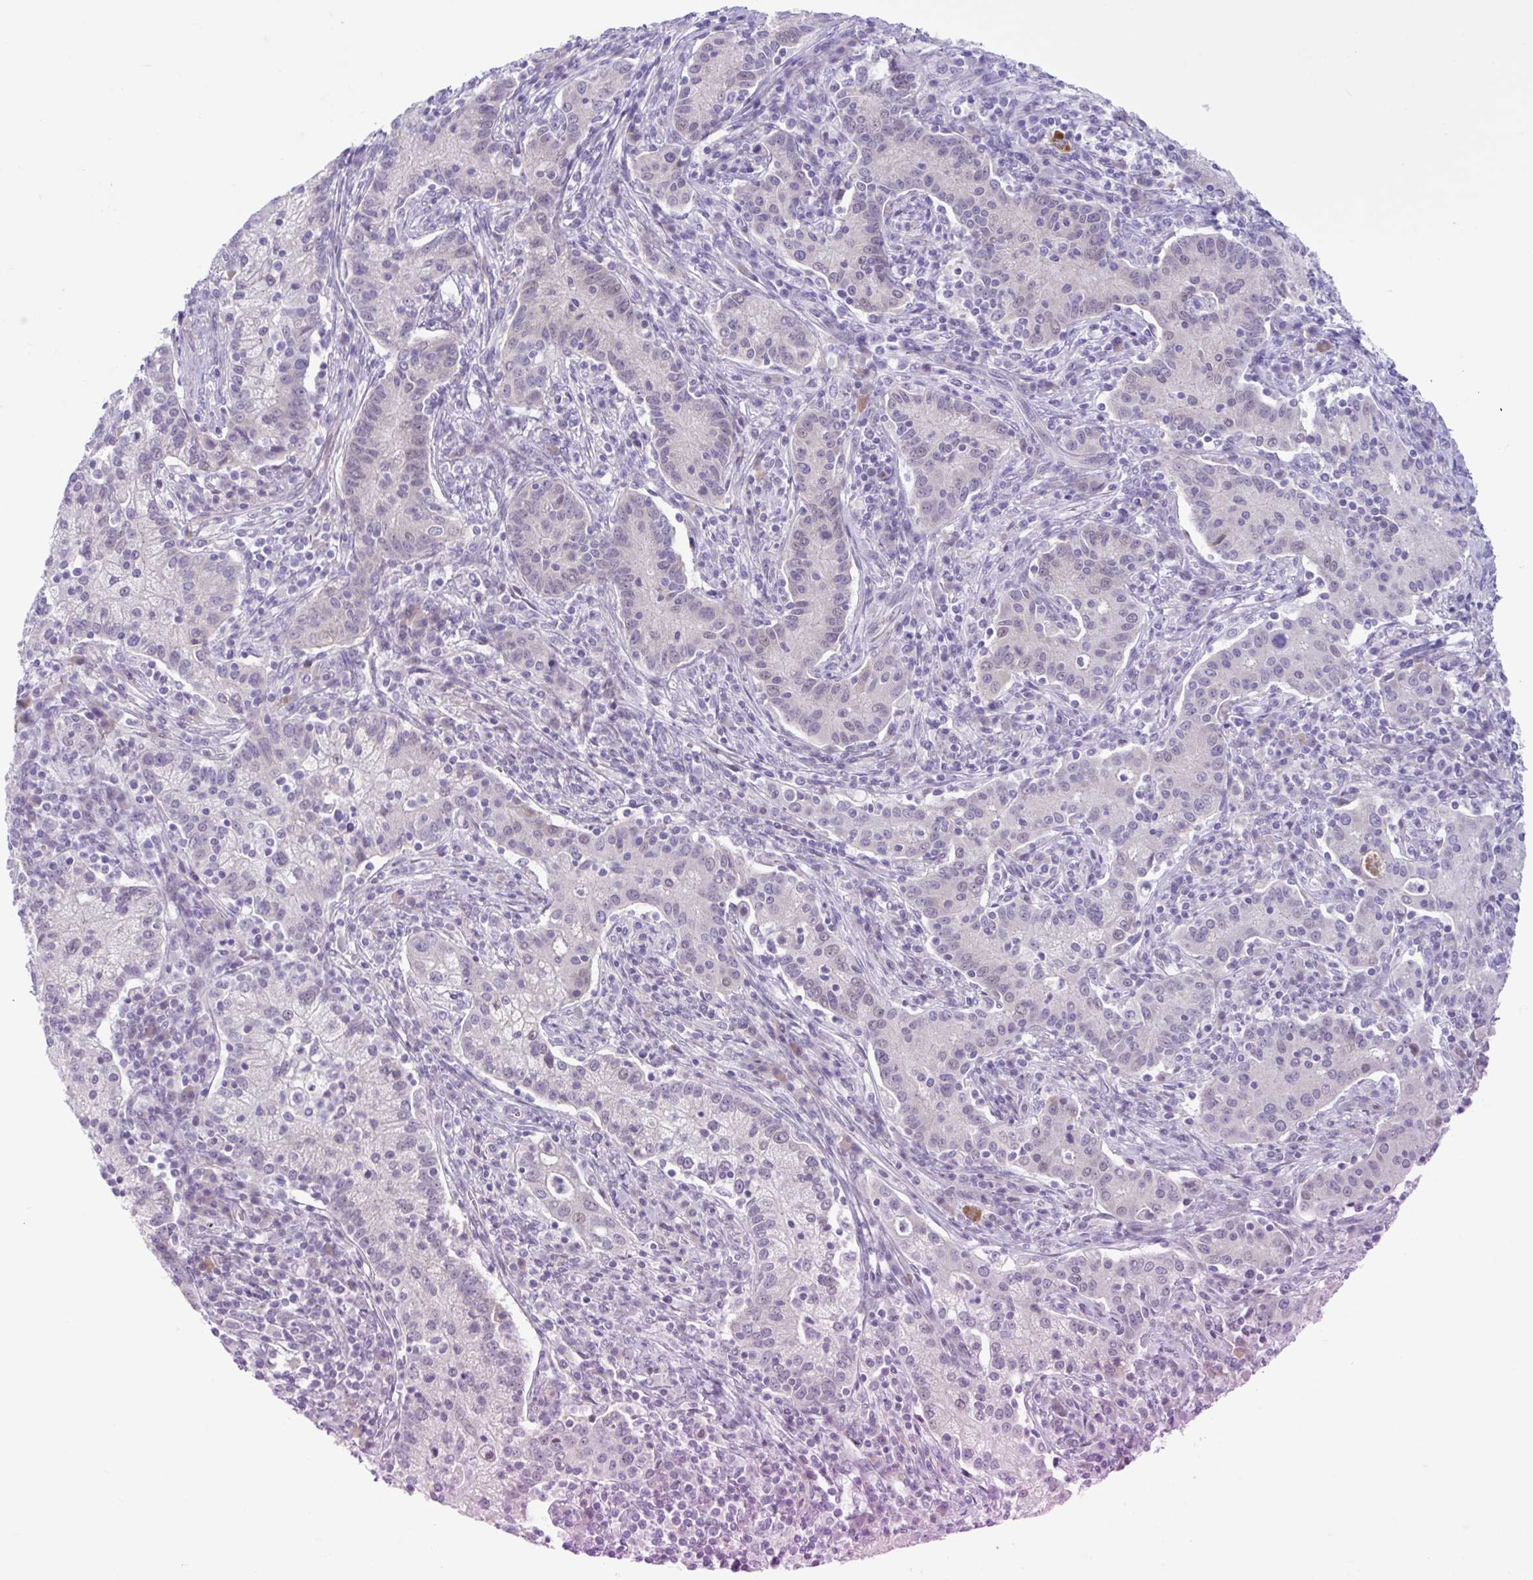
{"staining": {"intensity": "weak", "quantity": "25%-75%", "location": "nuclear"}, "tissue": "cervical cancer", "cell_type": "Tumor cells", "image_type": "cancer", "snomed": [{"axis": "morphology", "description": "Normal tissue, NOS"}, {"axis": "morphology", "description": "Adenocarcinoma, NOS"}, {"axis": "topography", "description": "Cervix"}], "caption": "A micrograph showing weak nuclear staining in about 25%-75% of tumor cells in adenocarcinoma (cervical), as visualized by brown immunohistochemical staining.", "gene": "FAM153A", "patient": {"sex": "female", "age": 44}}